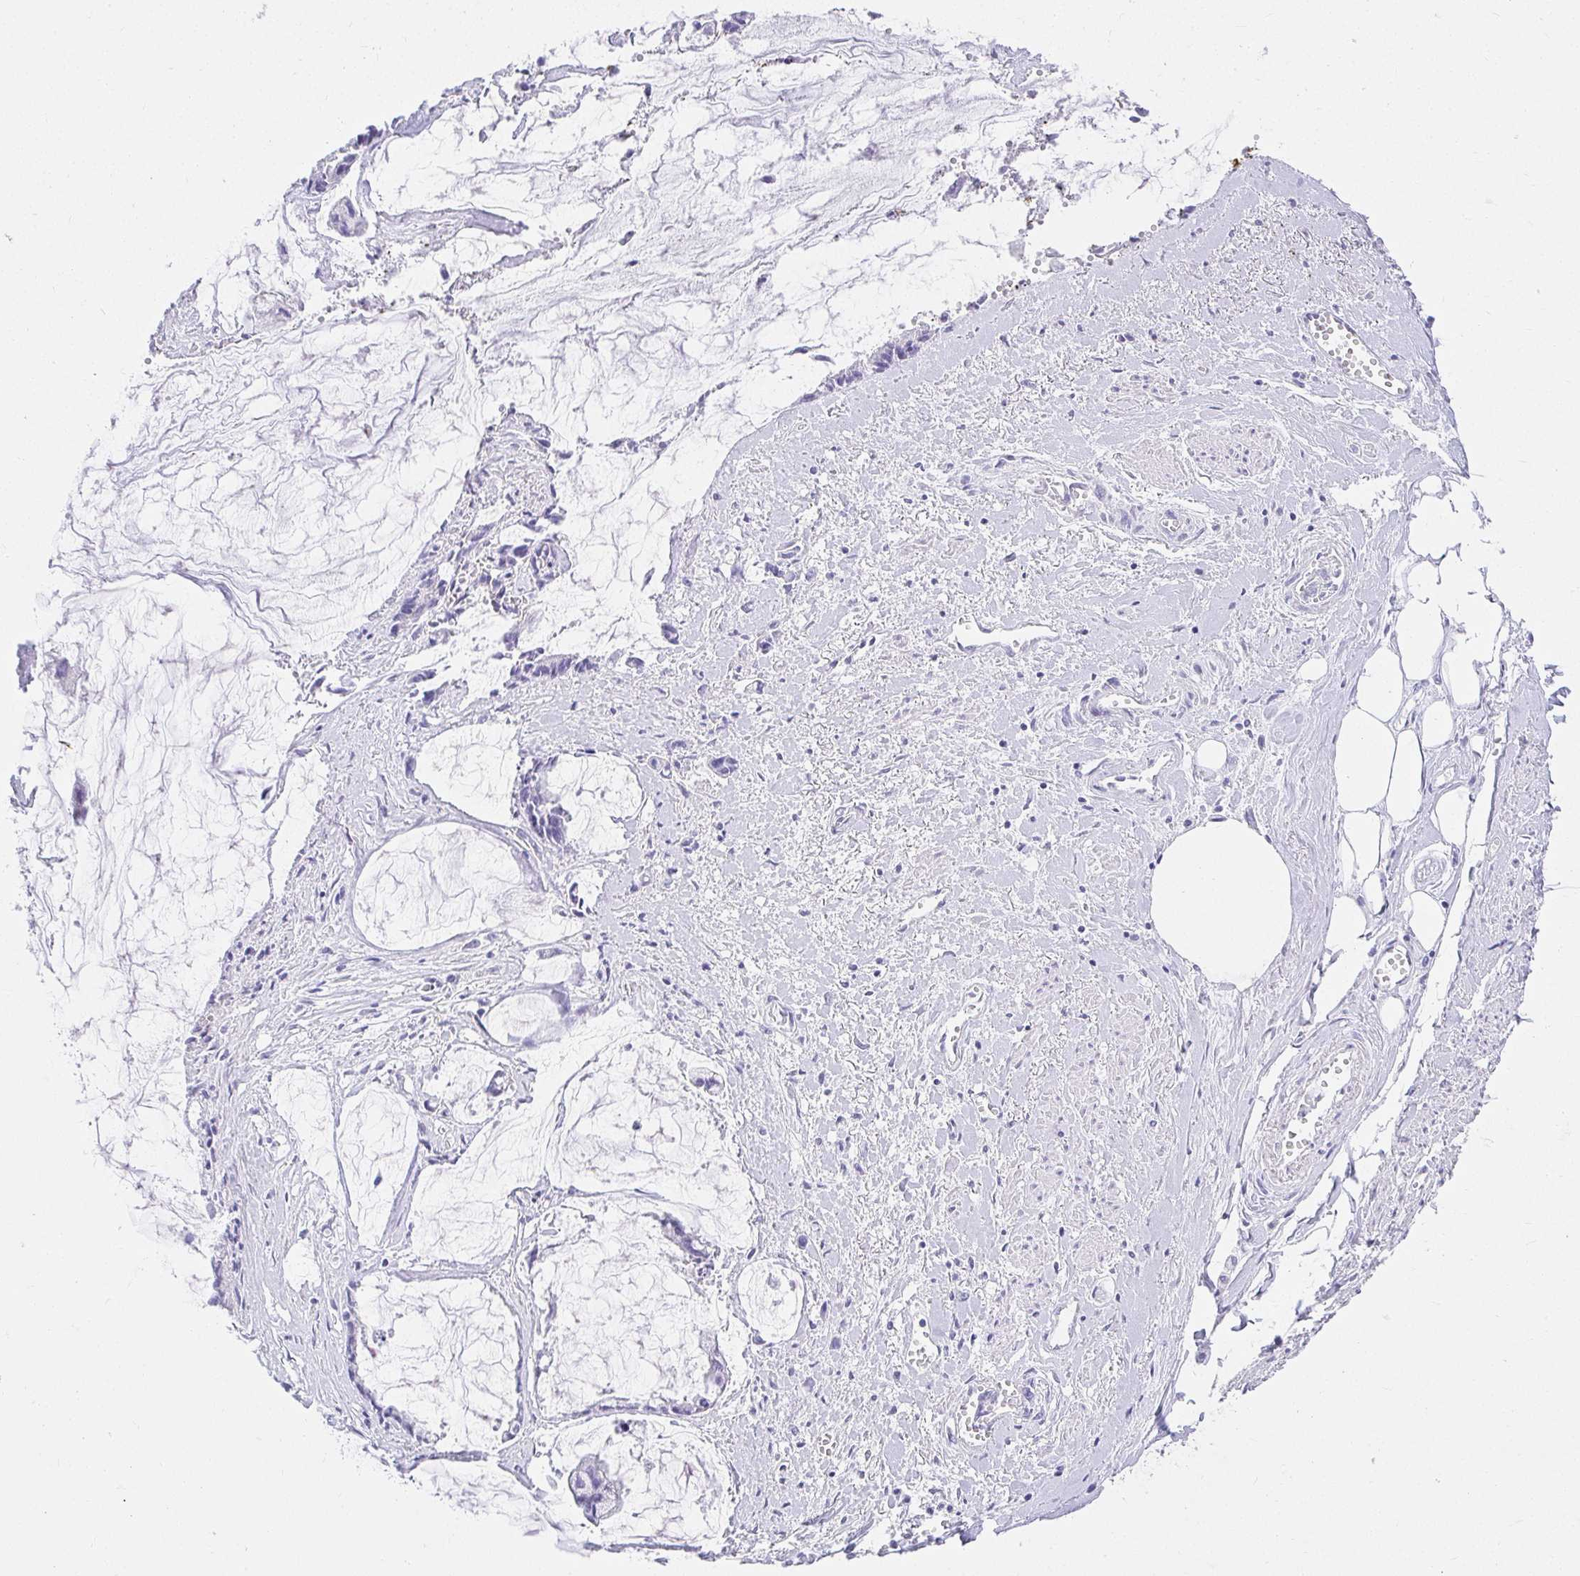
{"staining": {"intensity": "negative", "quantity": "none", "location": "none"}, "tissue": "ovarian cancer", "cell_type": "Tumor cells", "image_type": "cancer", "snomed": [{"axis": "morphology", "description": "Cystadenocarcinoma, mucinous, NOS"}, {"axis": "topography", "description": "Ovary"}], "caption": "Ovarian cancer stained for a protein using IHC exhibits no expression tumor cells.", "gene": "VGLL1", "patient": {"sex": "female", "age": 90}}